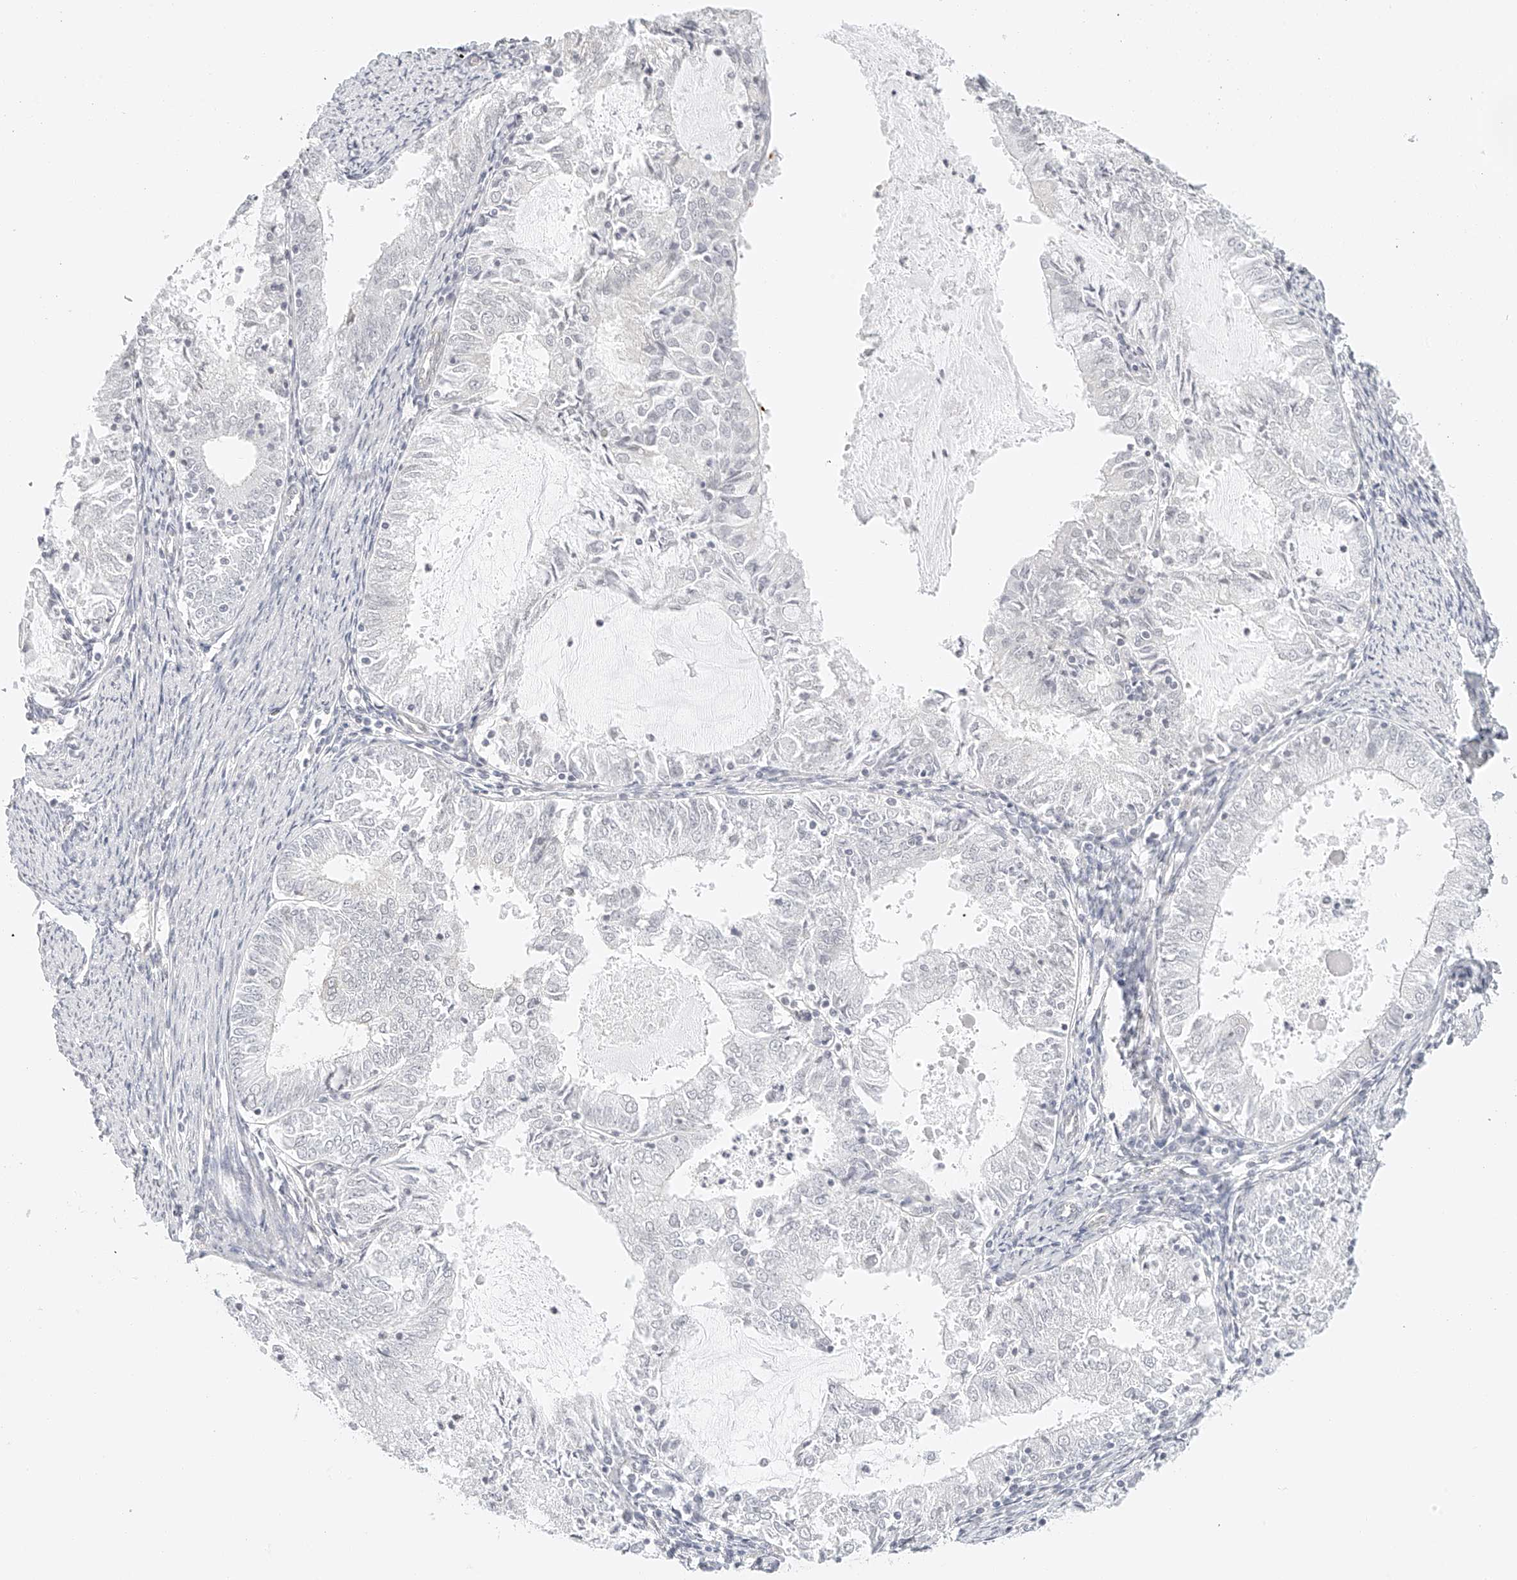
{"staining": {"intensity": "negative", "quantity": "none", "location": "none"}, "tissue": "endometrial cancer", "cell_type": "Tumor cells", "image_type": "cancer", "snomed": [{"axis": "morphology", "description": "Adenocarcinoma, NOS"}, {"axis": "topography", "description": "Endometrium"}], "caption": "The photomicrograph reveals no staining of tumor cells in adenocarcinoma (endometrial).", "gene": "ZFP69", "patient": {"sex": "female", "age": 57}}